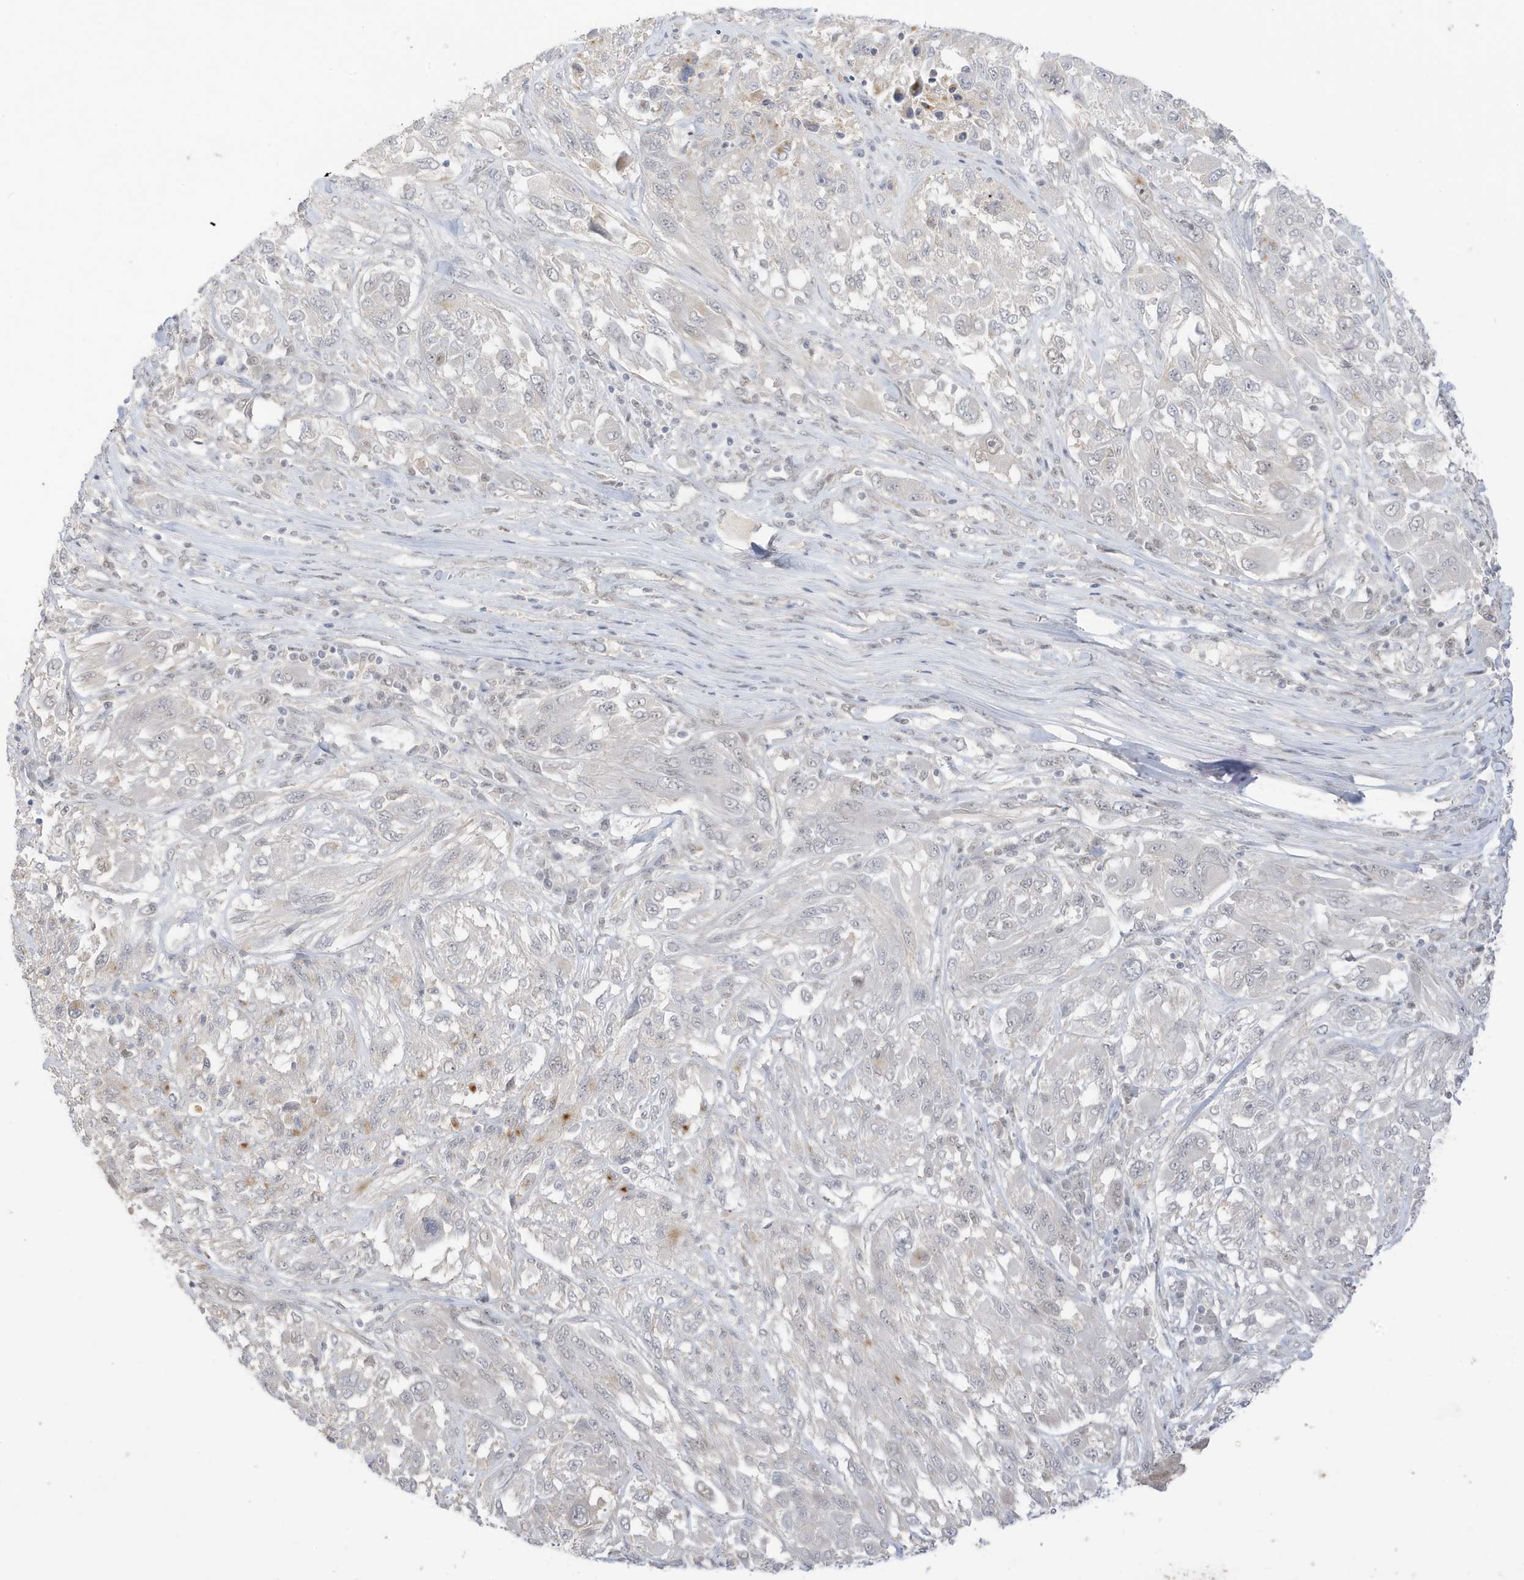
{"staining": {"intensity": "negative", "quantity": "none", "location": "none"}, "tissue": "melanoma", "cell_type": "Tumor cells", "image_type": "cancer", "snomed": [{"axis": "morphology", "description": "Malignant melanoma, NOS"}, {"axis": "topography", "description": "Skin"}], "caption": "Immunohistochemistry image of melanoma stained for a protein (brown), which displays no staining in tumor cells.", "gene": "MSL3", "patient": {"sex": "female", "age": 91}}